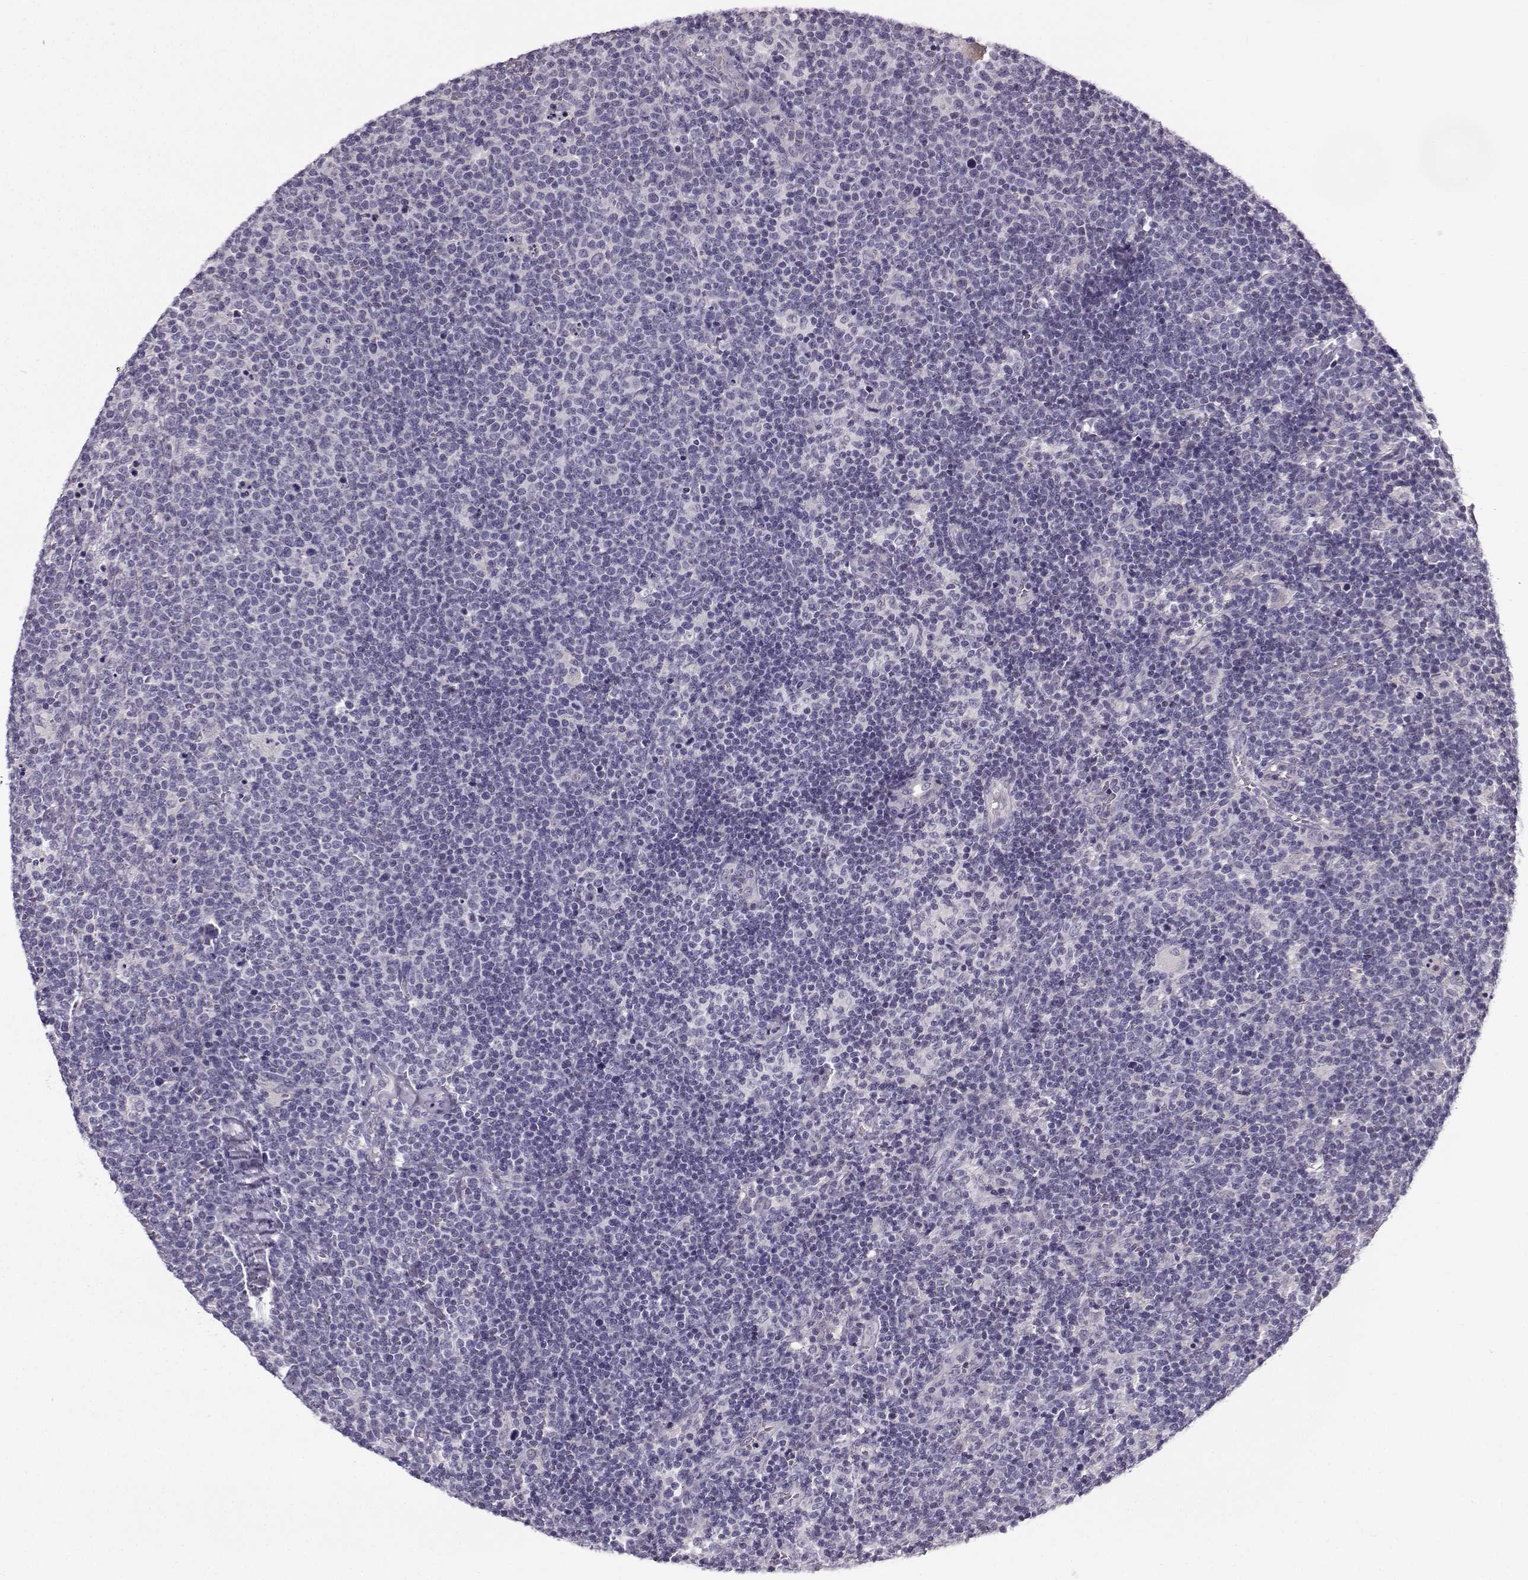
{"staining": {"intensity": "negative", "quantity": "none", "location": "none"}, "tissue": "lymphoma", "cell_type": "Tumor cells", "image_type": "cancer", "snomed": [{"axis": "morphology", "description": "Malignant lymphoma, non-Hodgkin's type, High grade"}, {"axis": "topography", "description": "Lymph node"}], "caption": "A micrograph of human lymphoma is negative for staining in tumor cells. (DAB (3,3'-diaminobenzidine) immunohistochemistry, high magnification).", "gene": "TSPYL5", "patient": {"sex": "male", "age": 61}}